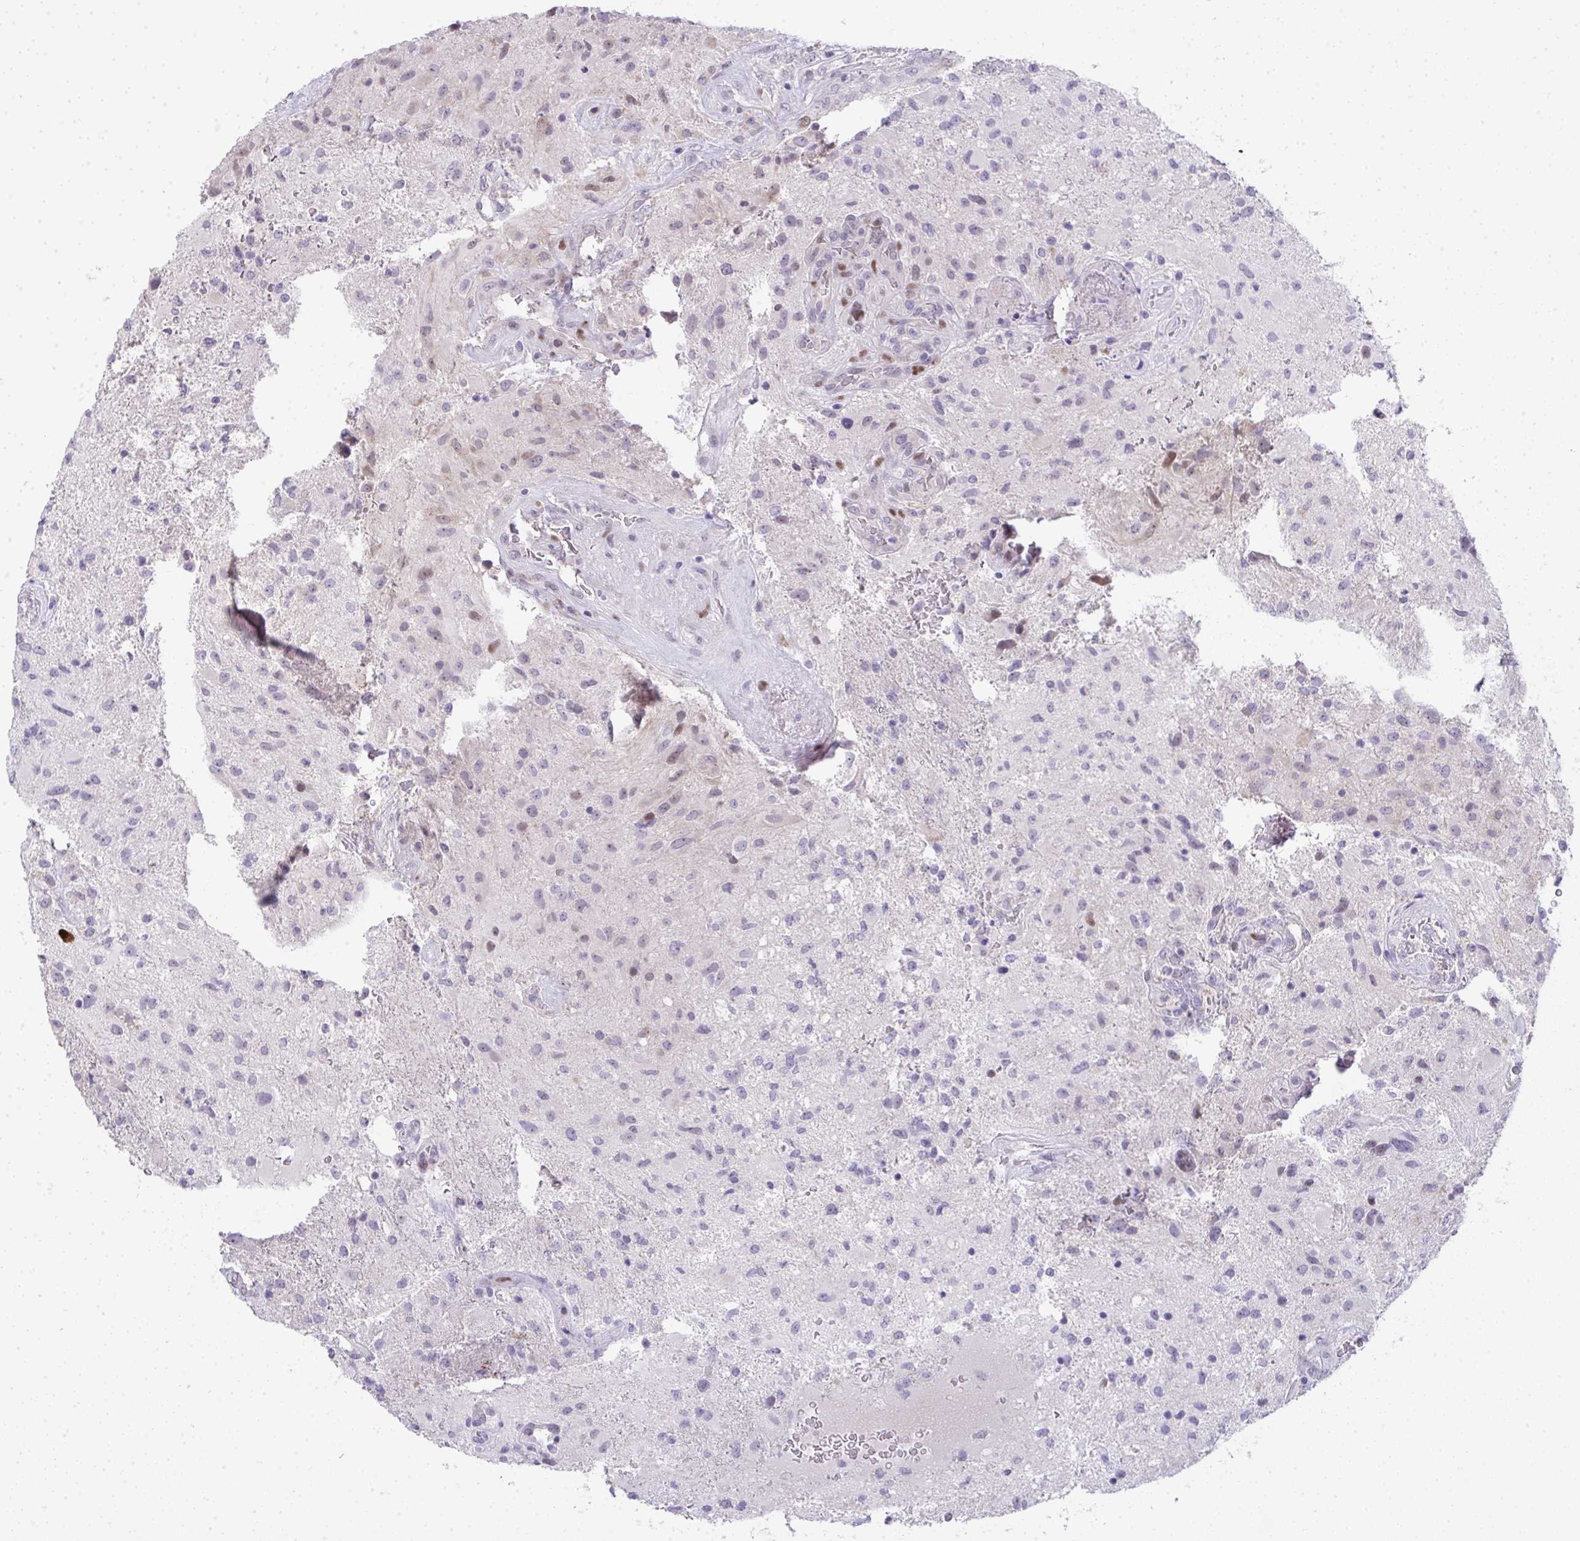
{"staining": {"intensity": "moderate", "quantity": "<25%", "location": "nuclear"}, "tissue": "glioma", "cell_type": "Tumor cells", "image_type": "cancer", "snomed": [{"axis": "morphology", "description": "Glioma, malignant, High grade"}, {"axis": "topography", "description": "Brain"}], "caption": "An image of human glioma stained for a protein exhibits moderate nuclear brown staining in tumor cells. (Brightfield microscopy of DAB IHC at high magnification).", "gene": "GALNT16", "patient": {"sex": "male", "age": 53}}